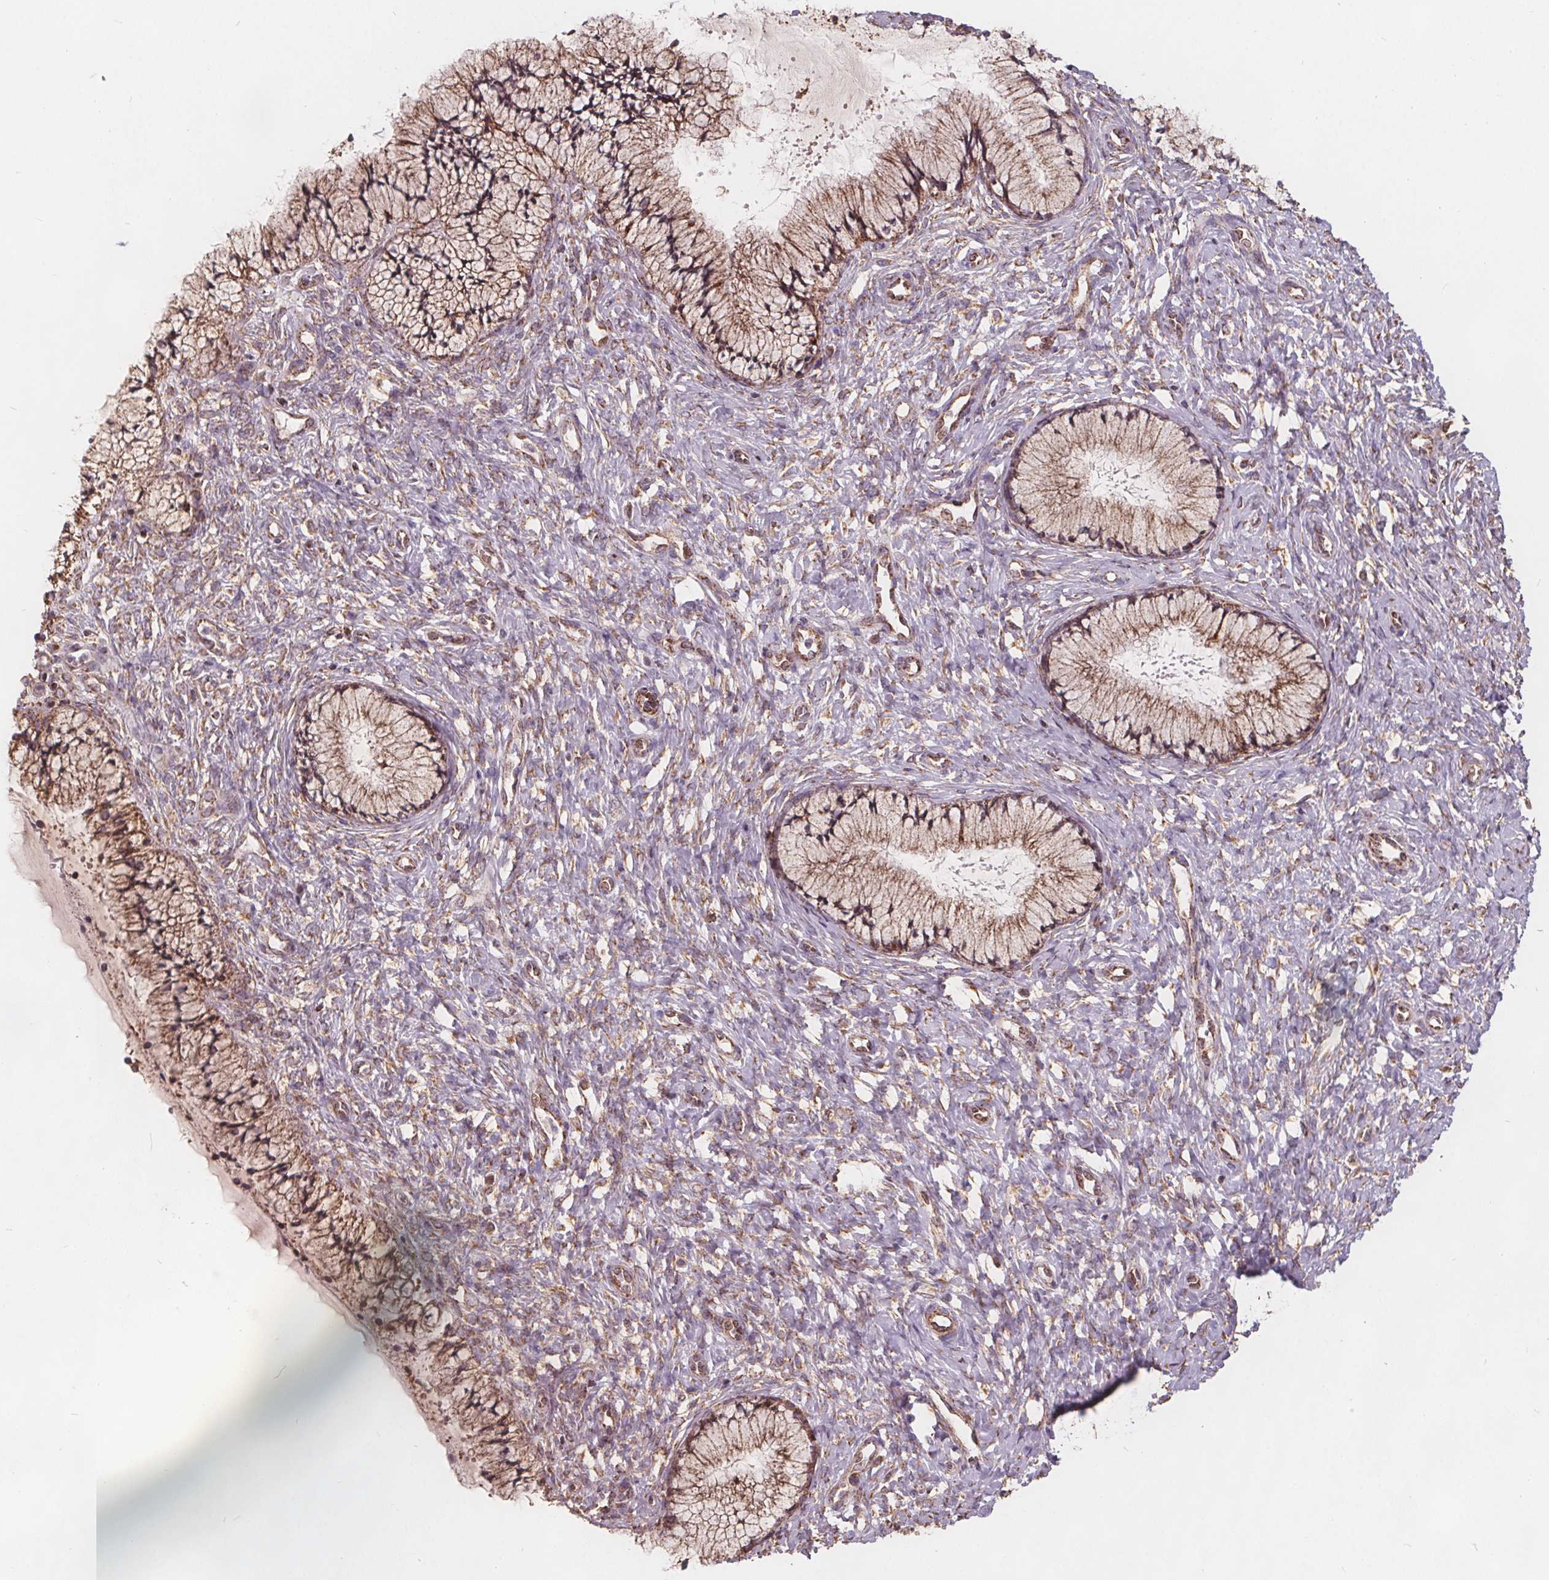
{"staining": {"intensity": "weak", "quantity": ">75%", "location": "cytoplasmic/membranous"}, "tissue": "cervix", "cell_type": "Glandular cells", "image_type": "normal", "snomed": [{"axis": "morphology", "description": "Normal tissue, NOS"}, {"axis": "topography", "description": "Cervix"}], "caption": "IHC (DAB) staining of normal human cervix displays weak cytoplasmic/membranous protein expression in approximately >75% of glandular cells.", "gene": "PLSCR3", "patient": {"sex": "female", "age": 37}}